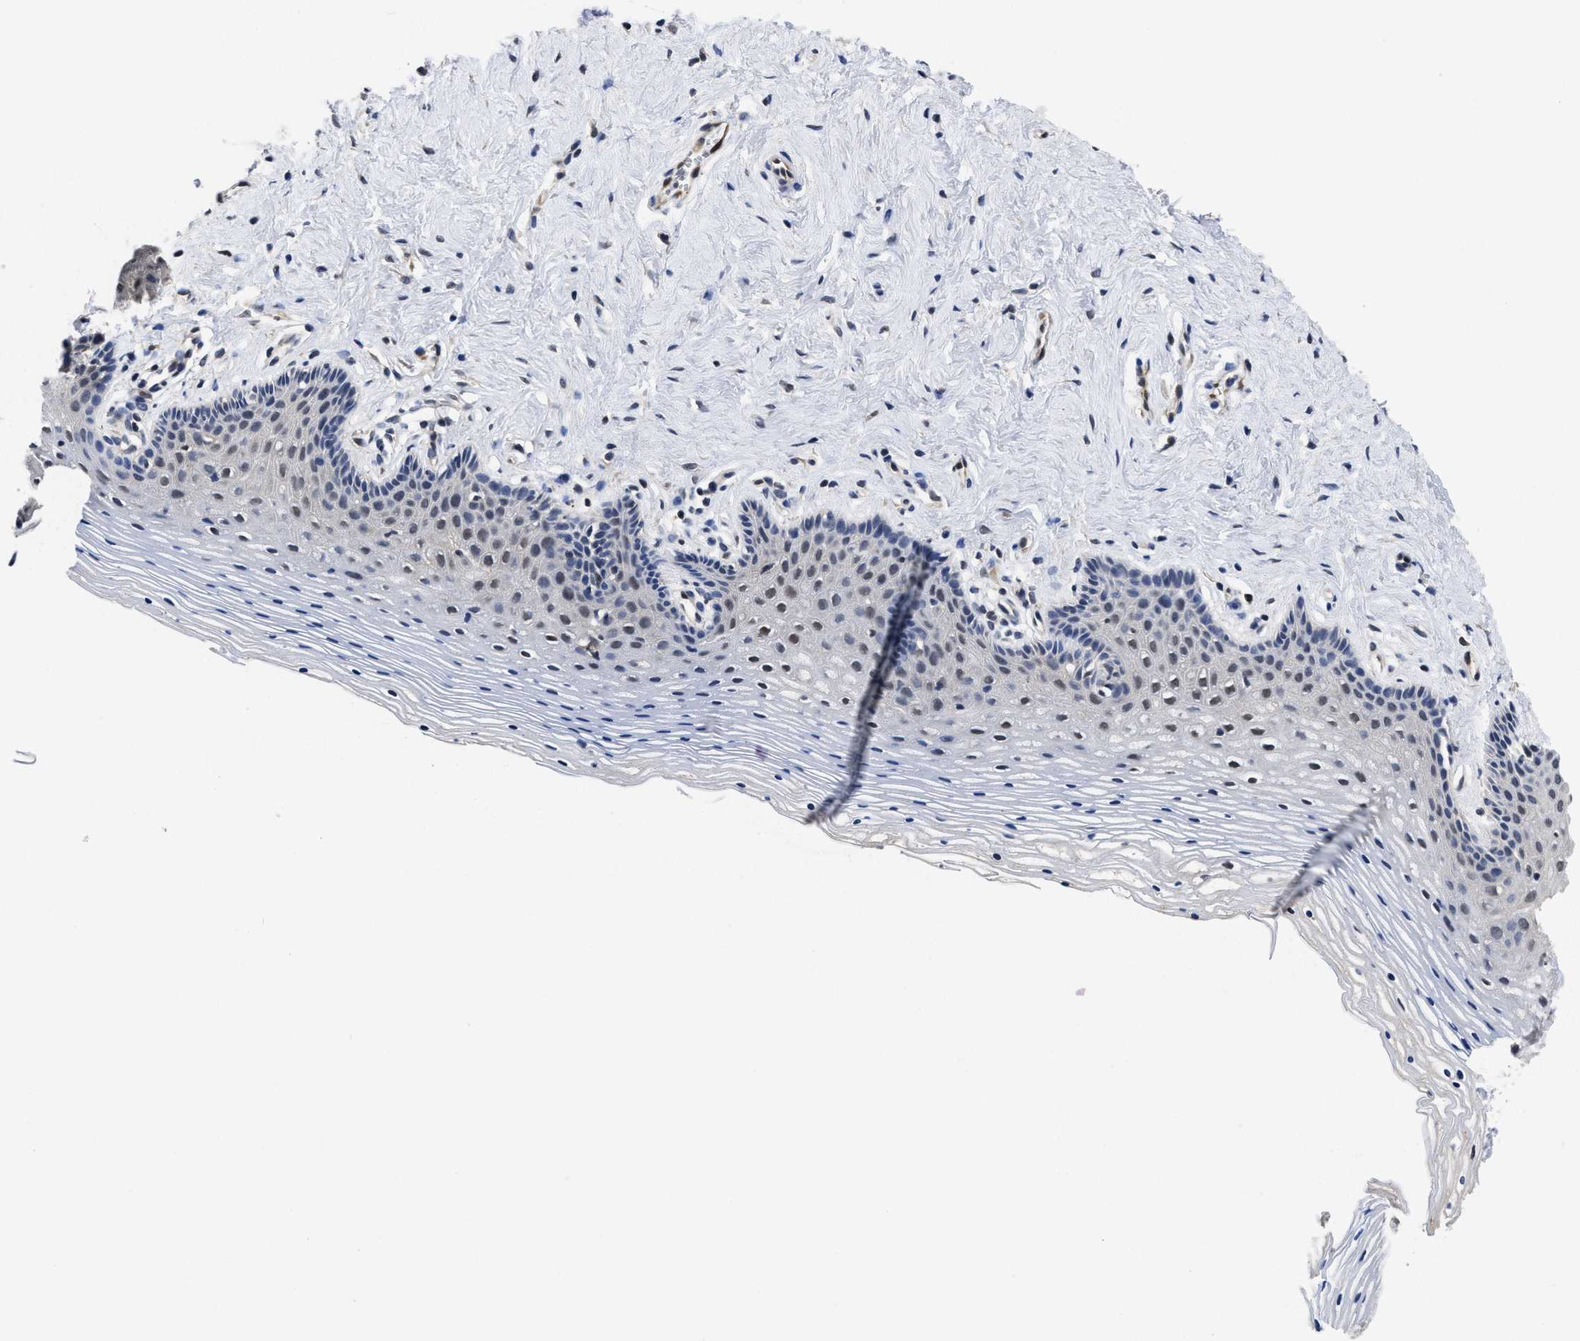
{"staining": {"intensity": "weak", "quantity": "<25%", "location": "nuclear"}, "tissue": "vagina", "cell_type": "Squamous epithelial cells", "image_type": "normal", "snomed": [{"axis": "morphology", "description": "Normal tissue, NOS"}, {"axis": "topography", "description": "Vagina"}], "caption": "A high-resolution photomicrograph shows IHC staining of unremarkable vagina, which reveals no significant expression in squamous epithelial cells.", "gene": "MCOLN2", "patient": {"sex": "female", "age": 32}}